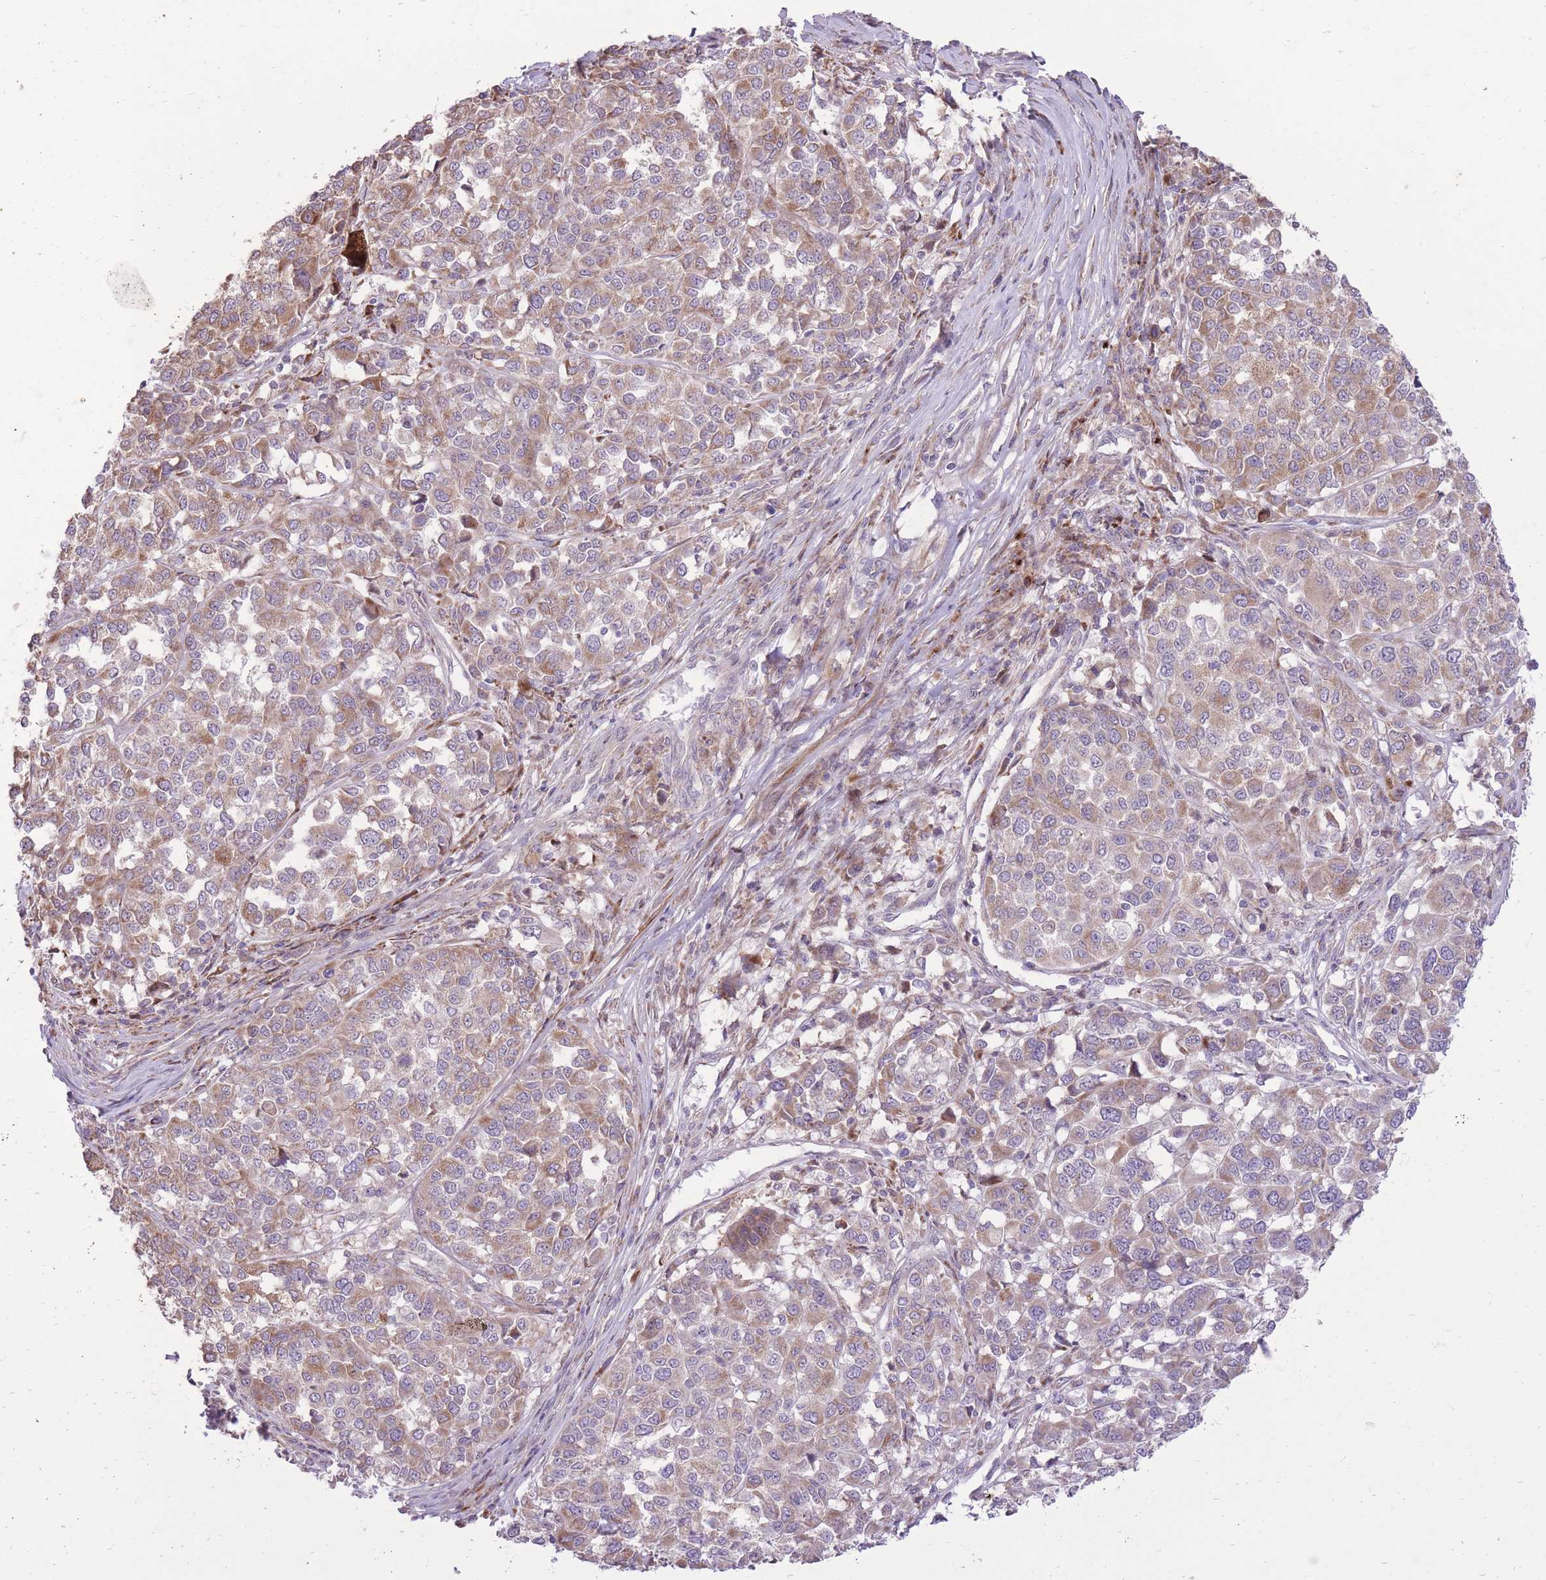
{"staining": {"intensity": "moderate", "quantity": "25%-75%", "location": "cytoplasmic/membranous"}, "tissue": "melanoma", "cell_type": "Tumor cells", "image_type": "cancer", "snomed": [{"axis": "morphology", "description": "Malignant melanoma, Metastatic site"}, {"axis": "topography", "description": "Lymph node"}], "caption": "Protein expression analysis of human melanoma reveals moderate cytoplasmic/membranous expression in about 25%-75% of tumor cells.", "gene": "SLC4A4", "patient": {"sex": "male", "age": 44}}